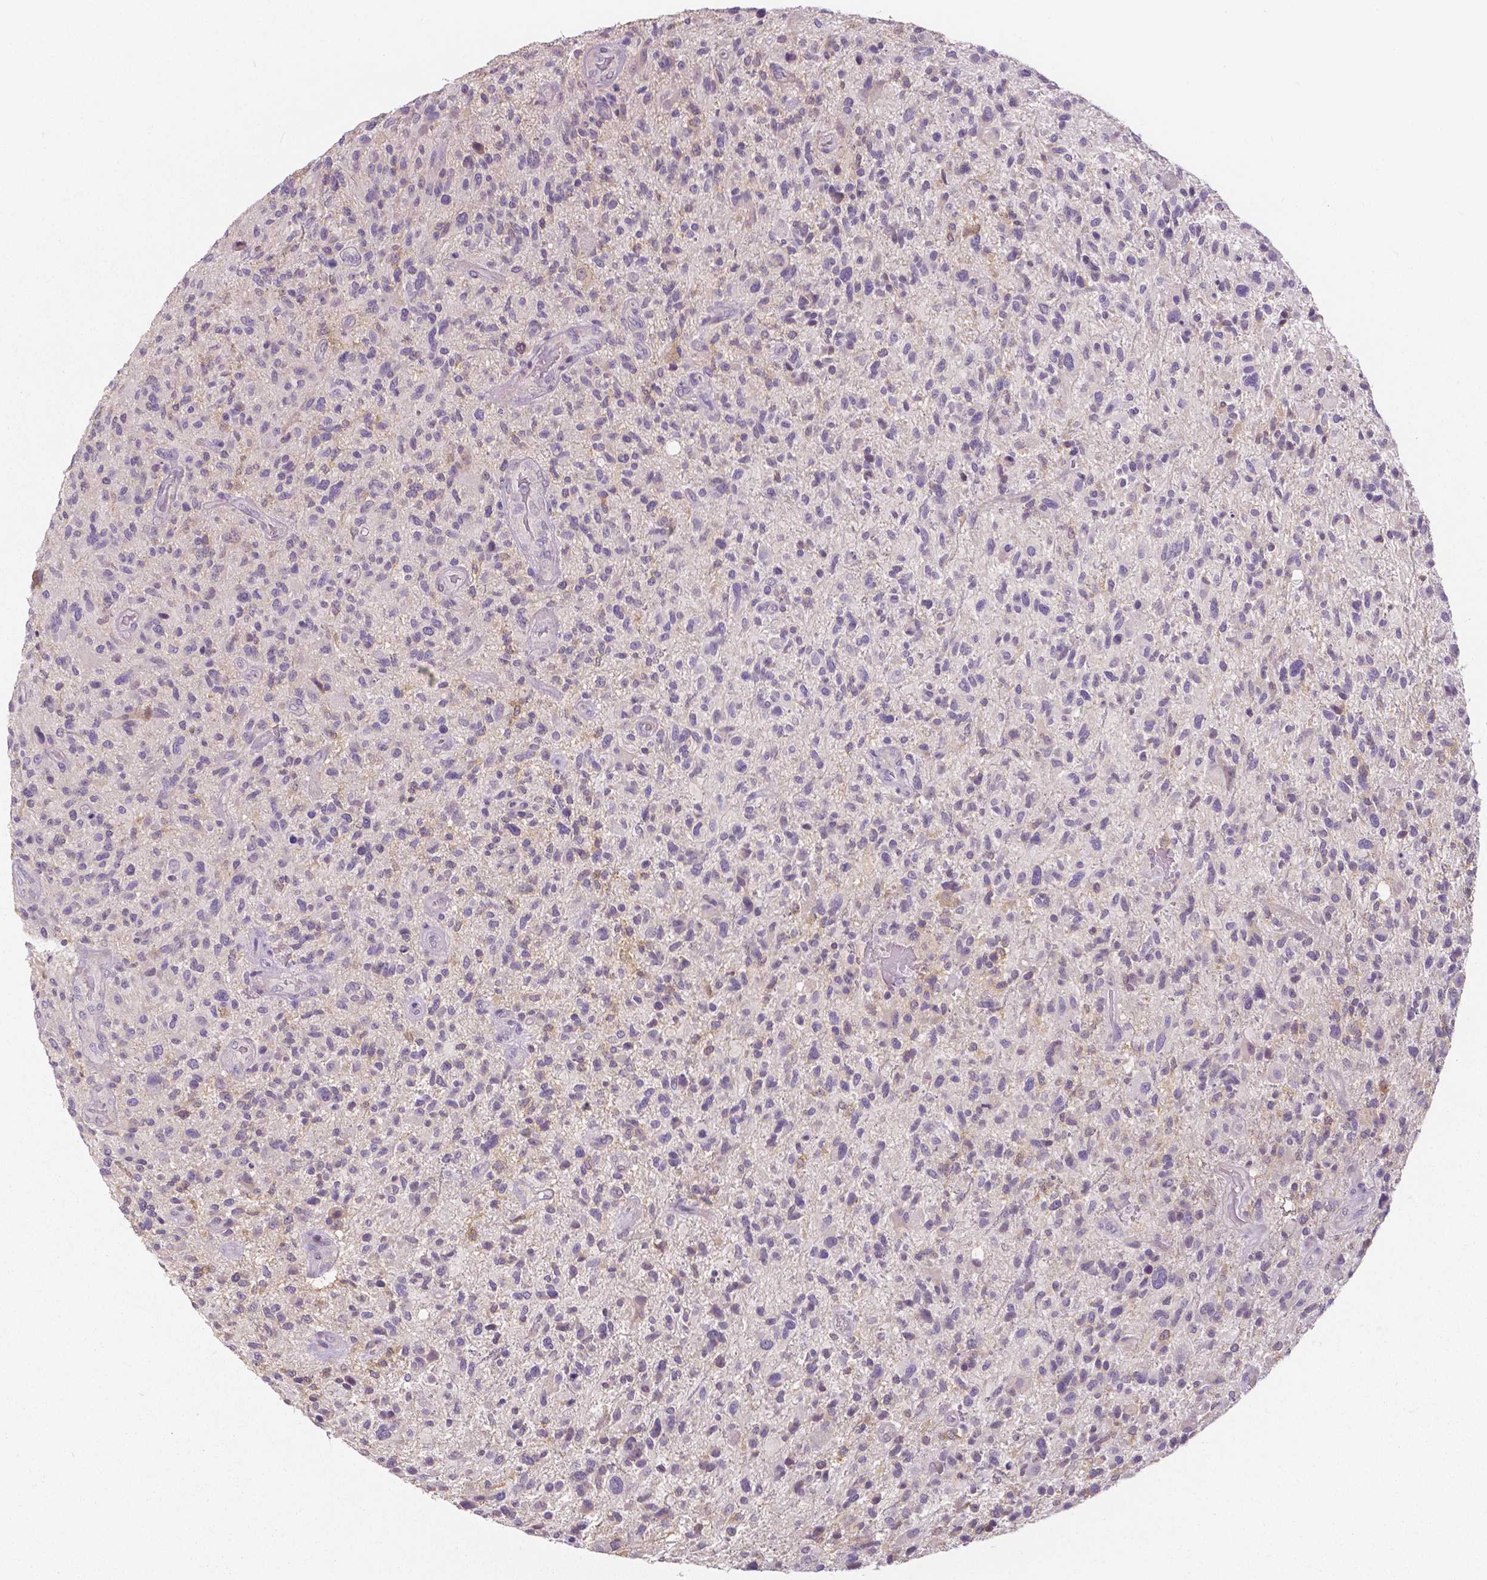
{"staining": {"intensity": "negative", "quantity": "none", "location": "none"}, "tissue": "glioma", "cell_type": "Tumor cells", "image_type": "cancer", "snomed": [{"axis": "morphology", "description": "Glioma, malignant, High grade"}, {"axis": "topography", "description": "Brain"}], "caption": "There is no significant staining in tumor cells of glioma. (DAB (3,3'-diaminobenzidine) immunohistochemistry (IHC) visualized using brightfield microscopy, high magnification).", "gene": "CRMP1", "patient": {"sex": "male", "age": 47}}